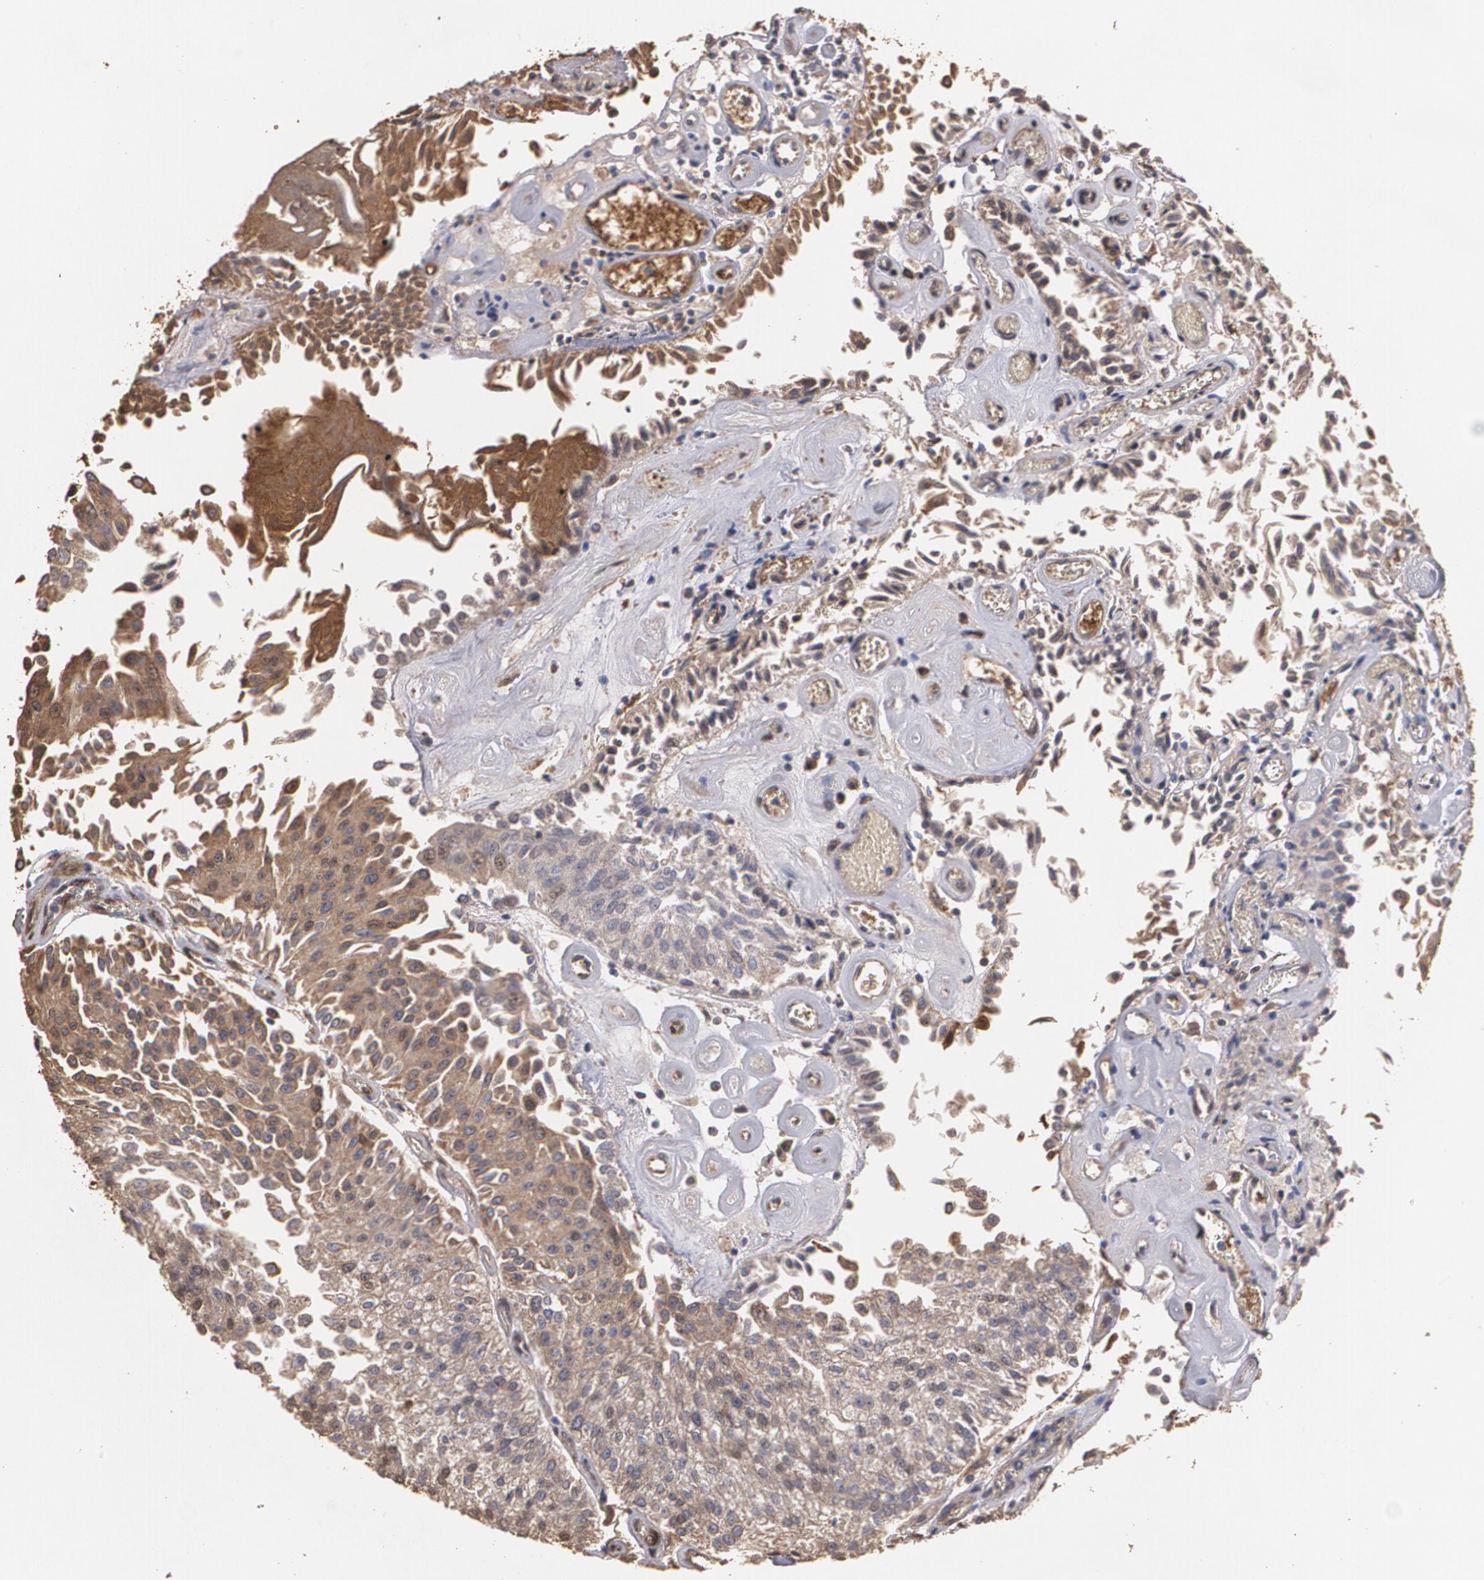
{"staining": {"intensity": "moderate", "quantity": ">75%", "location": "cytoplasmic/membranous"}, "tissue": "urothelial cancer", "cell_type": "Tumor cells", "image_type": "cancer", "snomed": [{"axis": "morphology", "description": "Urothelial carcinoma, Low grade"}, {"axis": "topography", "description": "Urinary bladder"}], "caption": "Protein analysis of urothelial cancer tissue demonstrates moderate cytoplasmic/membranous staining in approximately >75% of tumor cells. Immunohistochemistry stains the protein in brown and the nuclei are stained blue.", "gene": "PON1", "patient": {"sex": "male", "age": 86}}